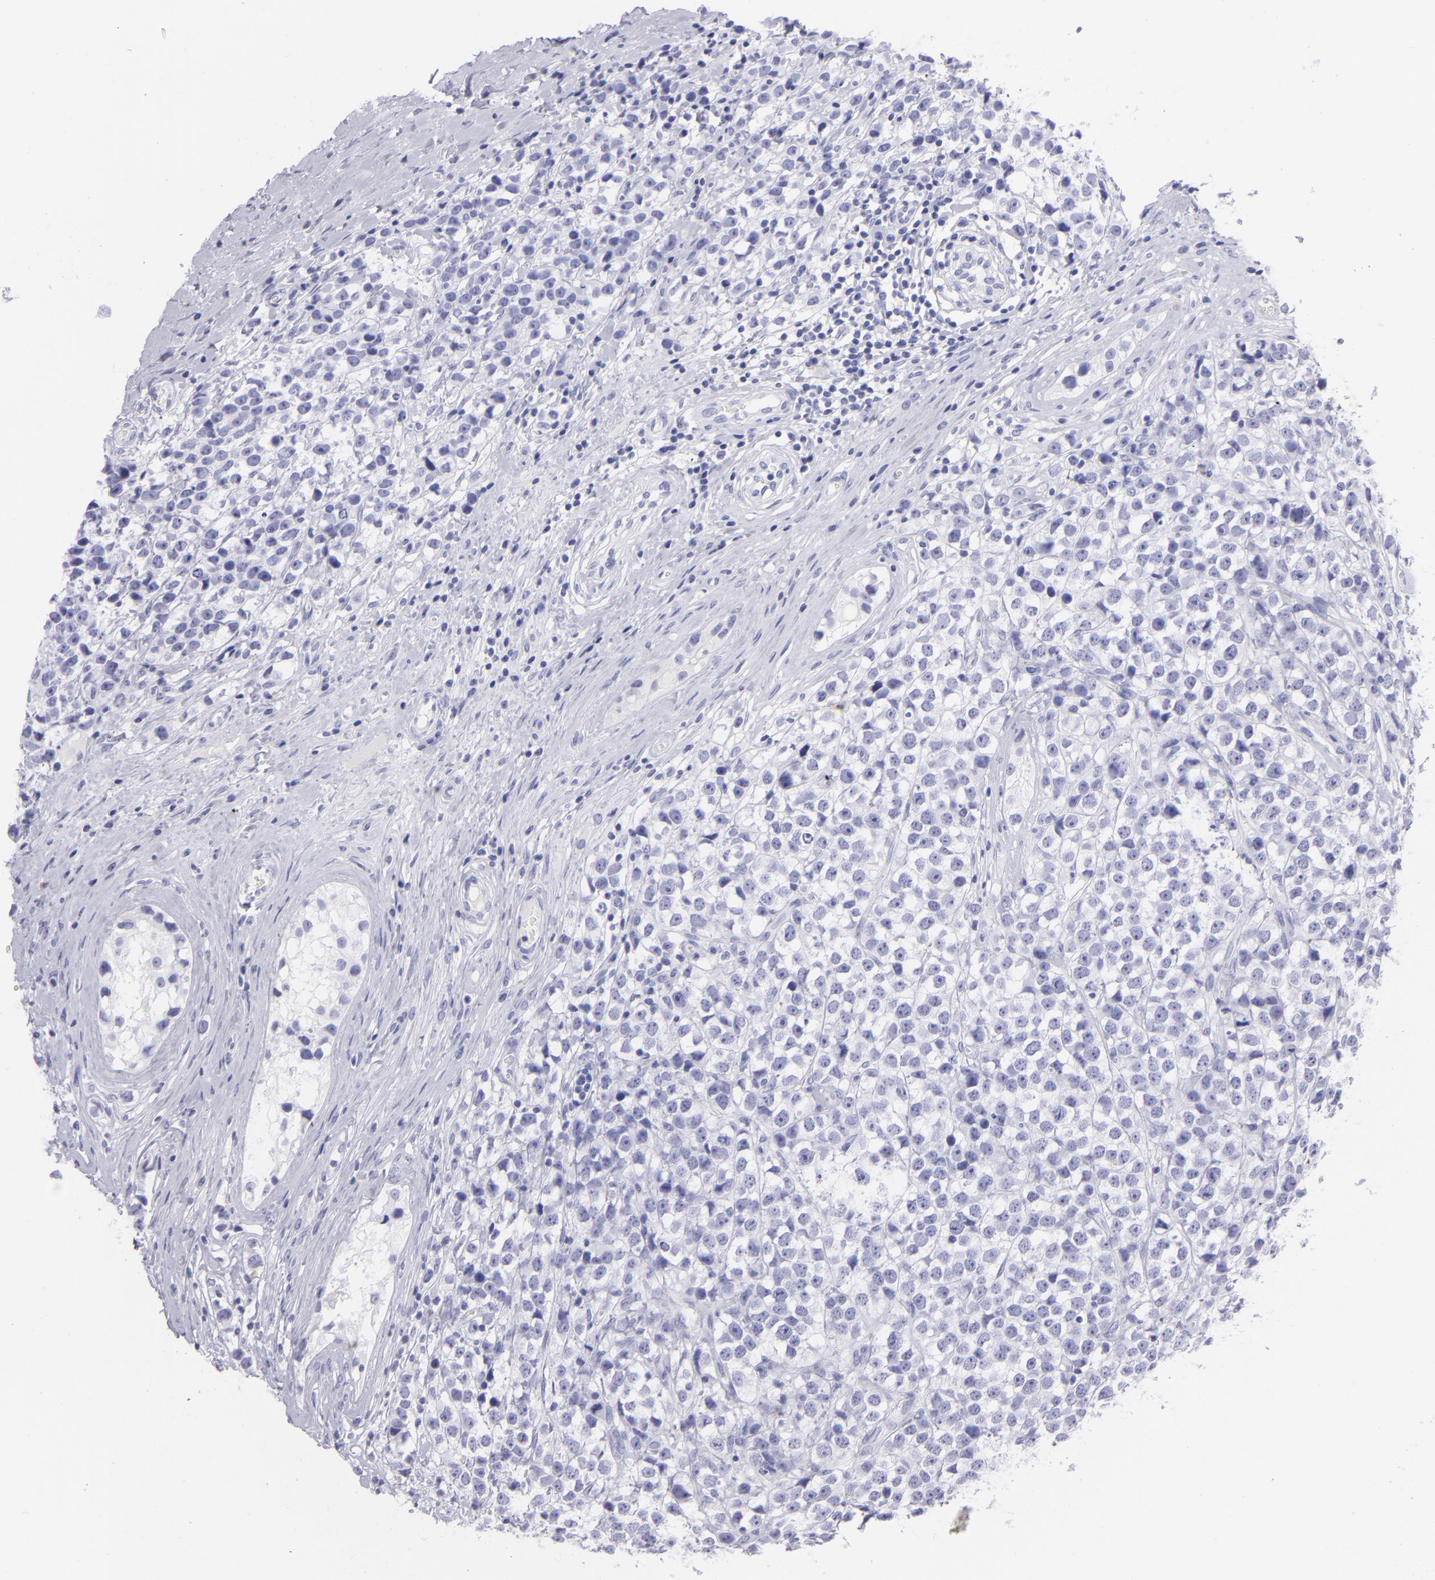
{"staining": {"intensity": "negative", "quantity": "none", "location": "none"}, "tissue": "testis cancer", "cell_type": "Tumor cells", "image_type": "cancer", "snomed": [{"axis": "morphology", "description": "Seminoma, NOS"}, {"axis": "topography", "description": "Testis"}], "caption": "Micrograph shows no protein staining in tumor cells of testis seminoma tissue.", "gene": "SLC1A2", "patient": {"sex": "male", "age": 25}}